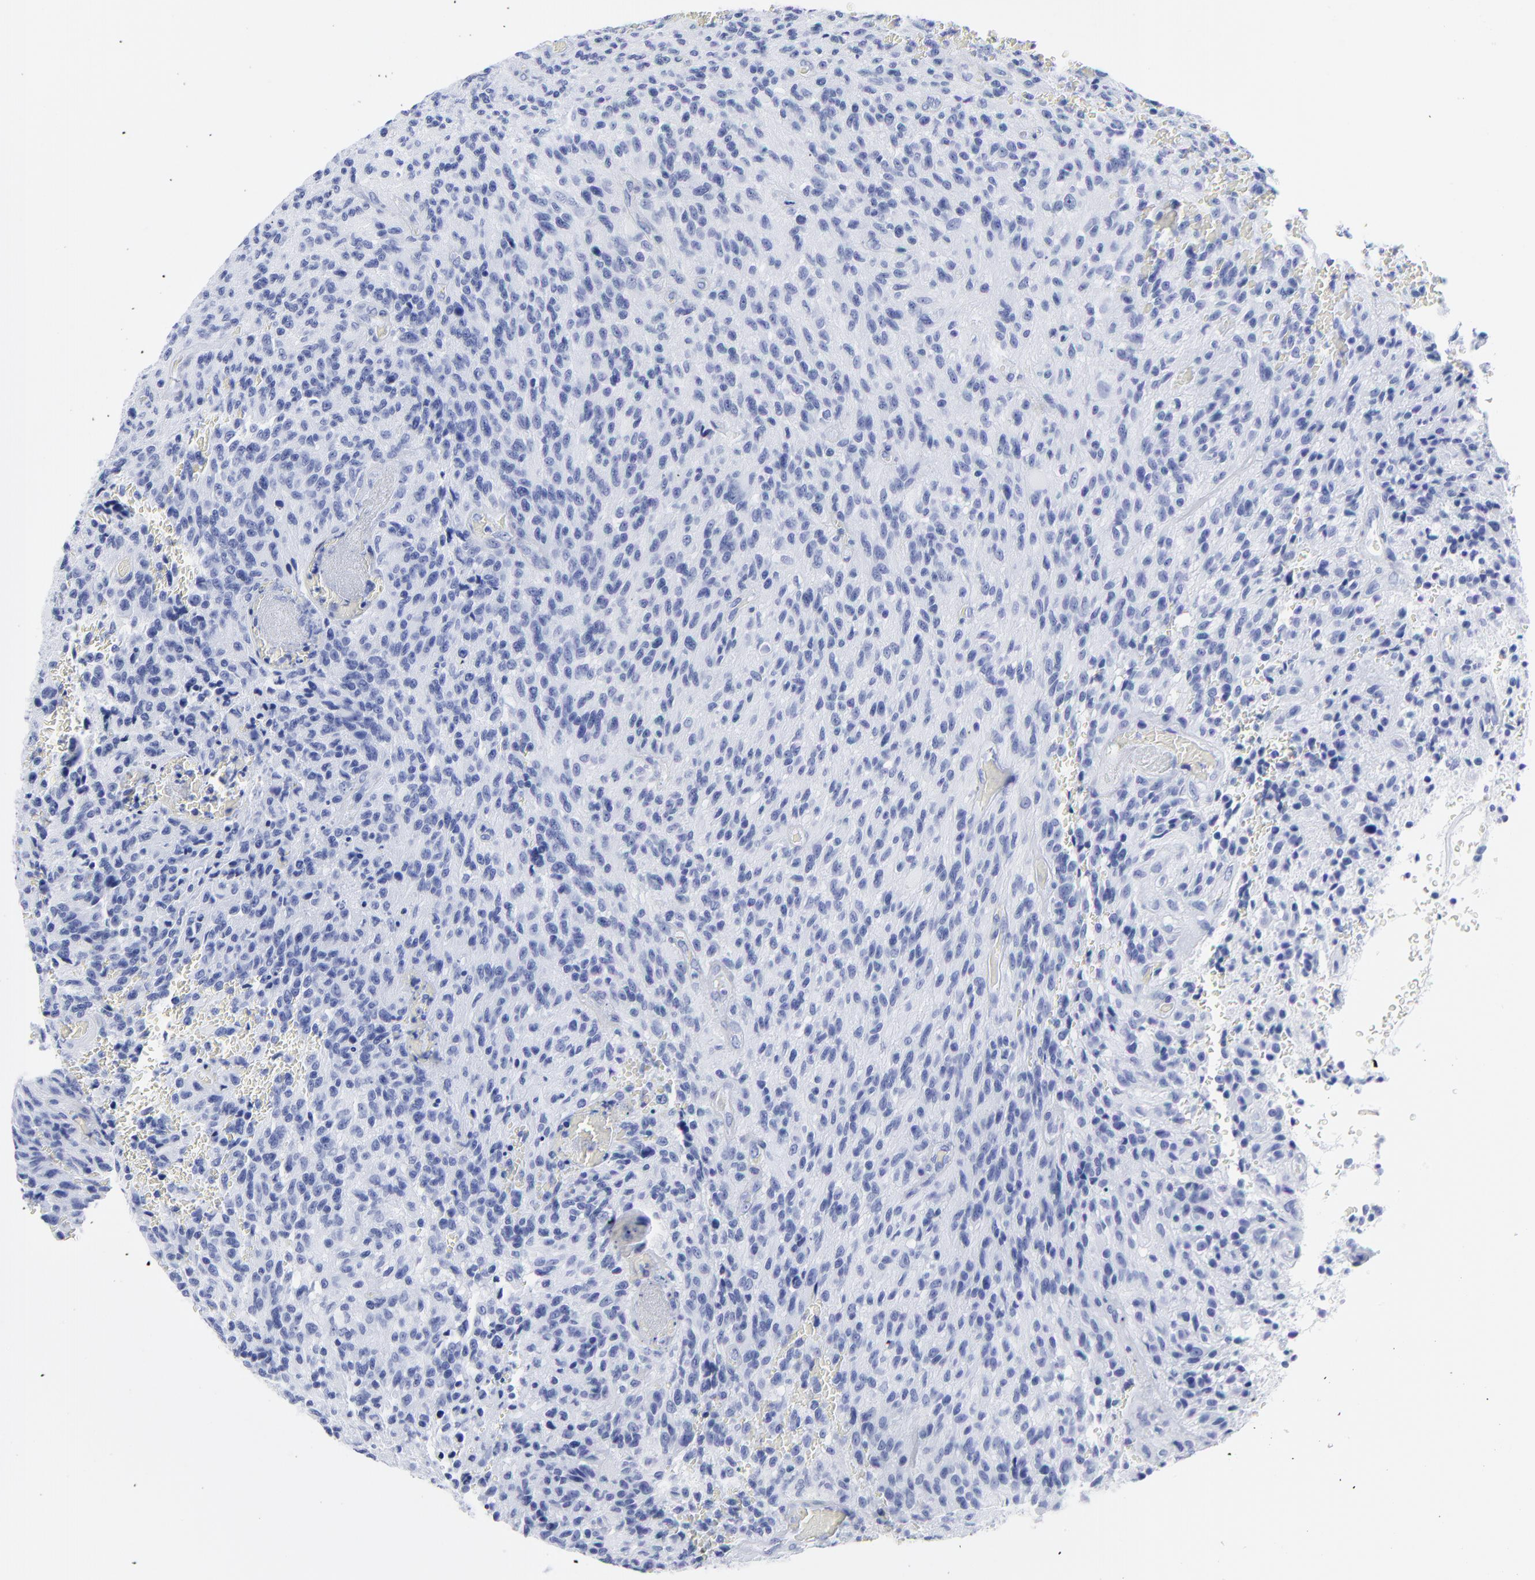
{"staining": {"intensity": "negative", "quantity": "none", "location": "none"}, "tissue": "glioma", "cell_type": "Tumor cells", "image_type": "cancer", "snomed": [{"axis": "morphology", "description": "Normal tissue, NOS"}, {"axis": "morphology", "description": "Glioma, malignant, High grade"}, {"axis": "topography", "description": "Cerebral cortex"}], "caption": "DAB (3,3'-diaminobenzidine) immunohistochemical staining of malignant glioma (high-grade) shows no significant positivity in tumor cells.", "gene": "DCN", "patient": {"sex": "male", "age": 56}}